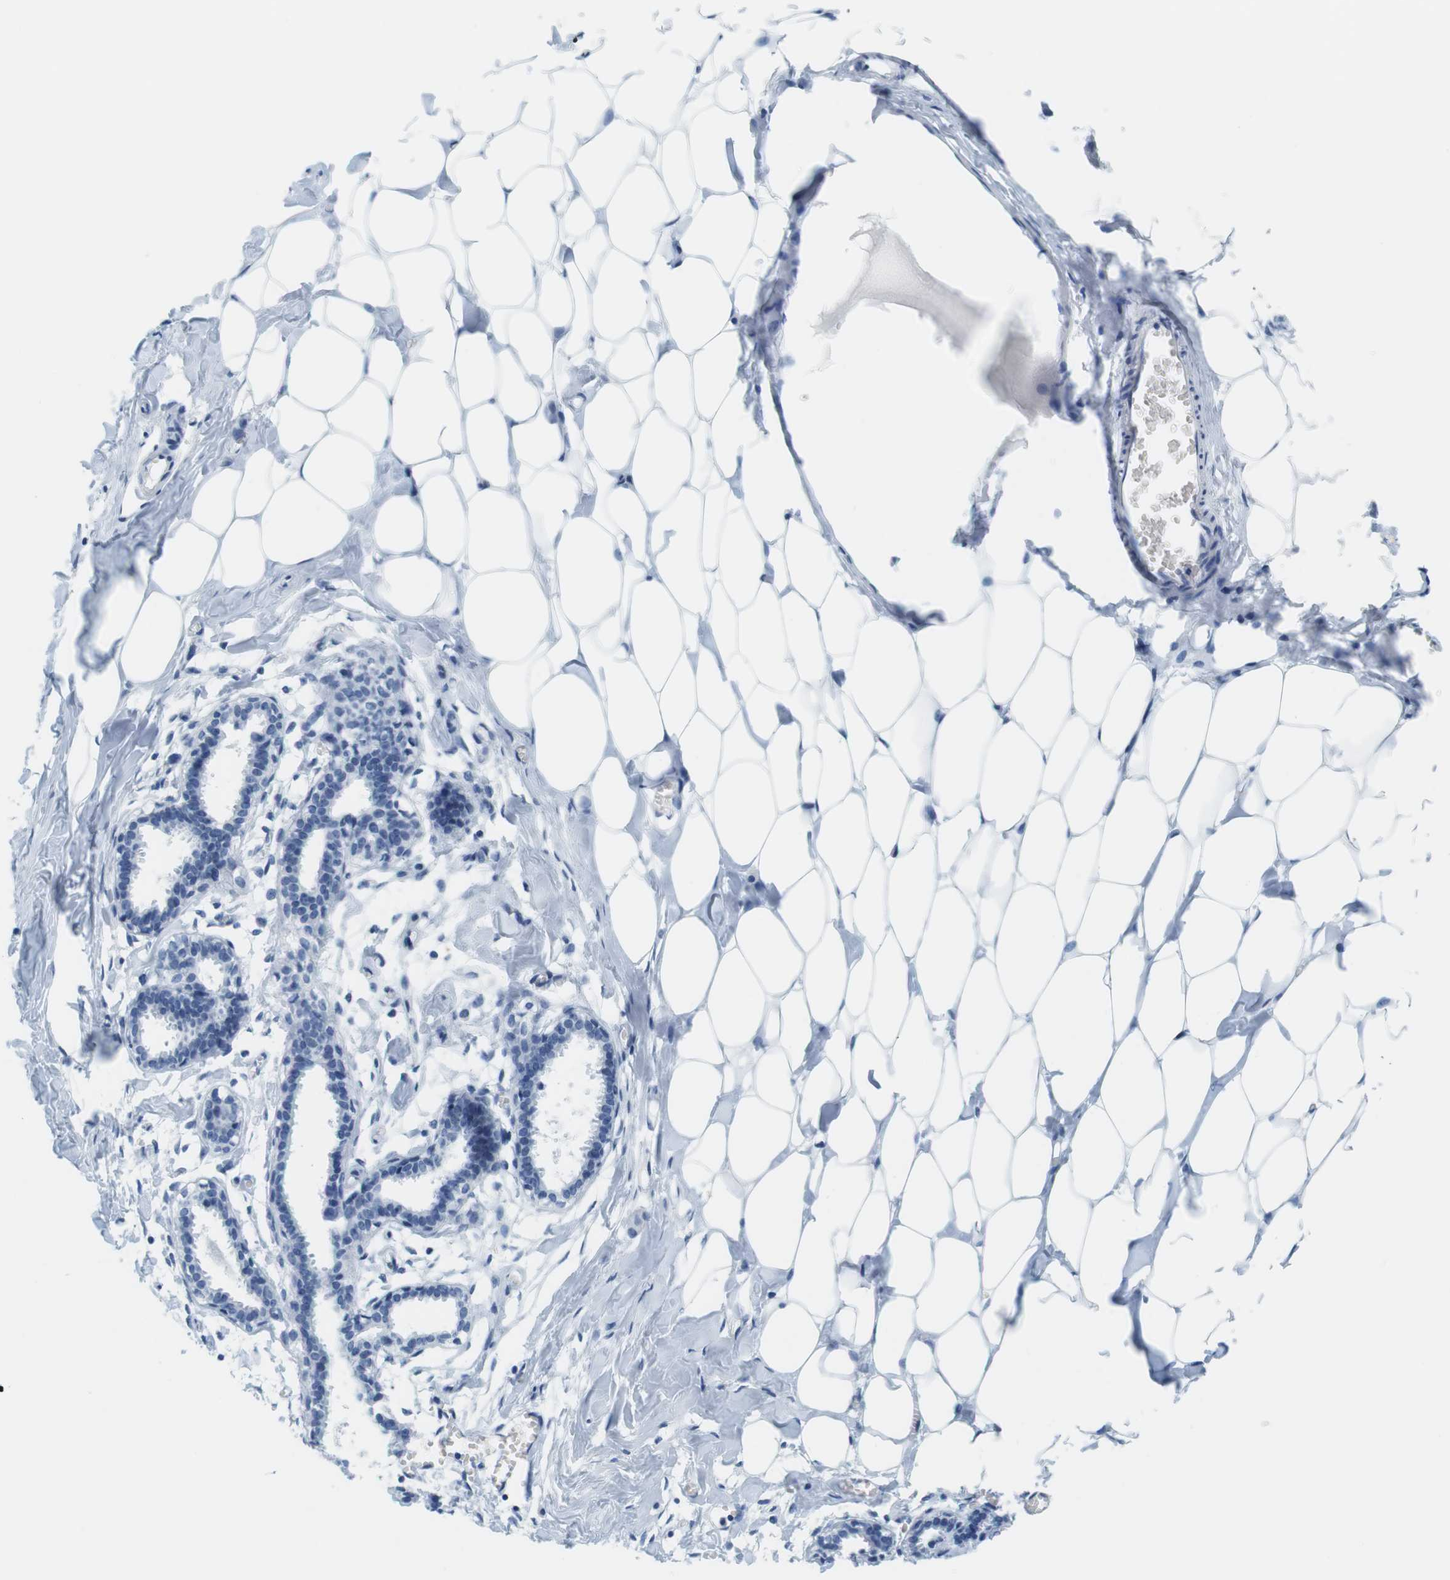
{"staining": {"intensity": "negative", "quantity": "none", "location": "none"}, "tissue": "breast", "cell_type": "Adipocytes", "image_type": "normal", "snomed": [{"axis": "morphology", "description": "Normal tissue, NOS"}, {"axis": "topography", "description": "Breast"}], "caption": "IHC micrograph of normal breast: breast stained with DAB shows no significant protein staining in adipocytes. The staining is performed using DAB brown chromogen with nuclei counter-stained in using hematoxylin.", "gene": "TNNT2", "patient": {"sex": "female", "age": 27}}